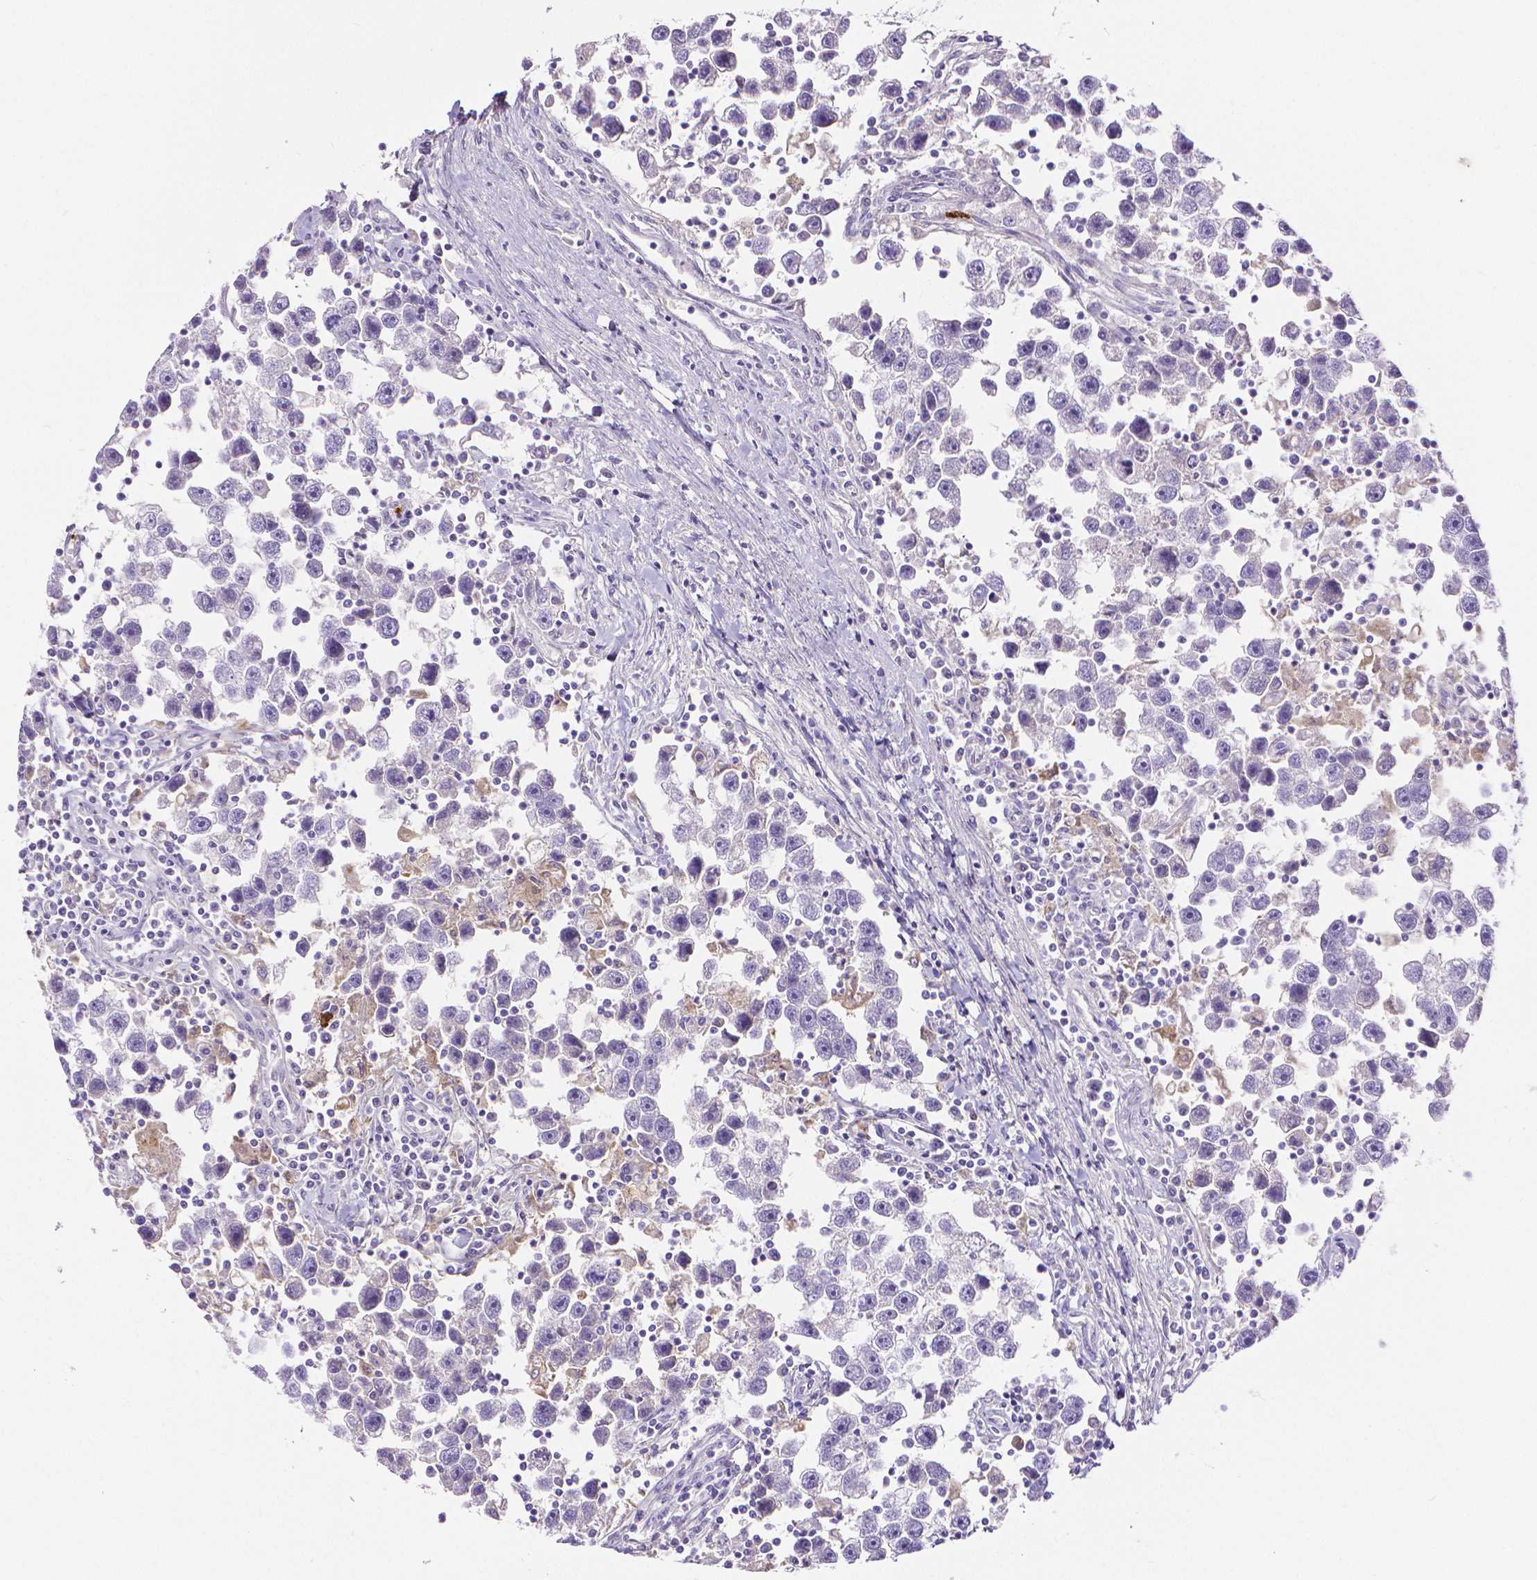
{"staining": {"intensity": "negative", "quantity": "none", "location": "none"}, "tissue": "testis cancer", "cell_type": "Tumor cells", "image_type": "cancer", "snomed": [{"axis": "morphology", "description": "Seminoma, NOS"}, {"axis": "topography", "description": "Testis"}], "caption": "A high-resolution histopathology image shows immunohistochemistry staining of seminoma (testis), which displays no significant staining in tumor cells.", "gene": "MMP9", "patient": {"sex": "male", "age": 30}}